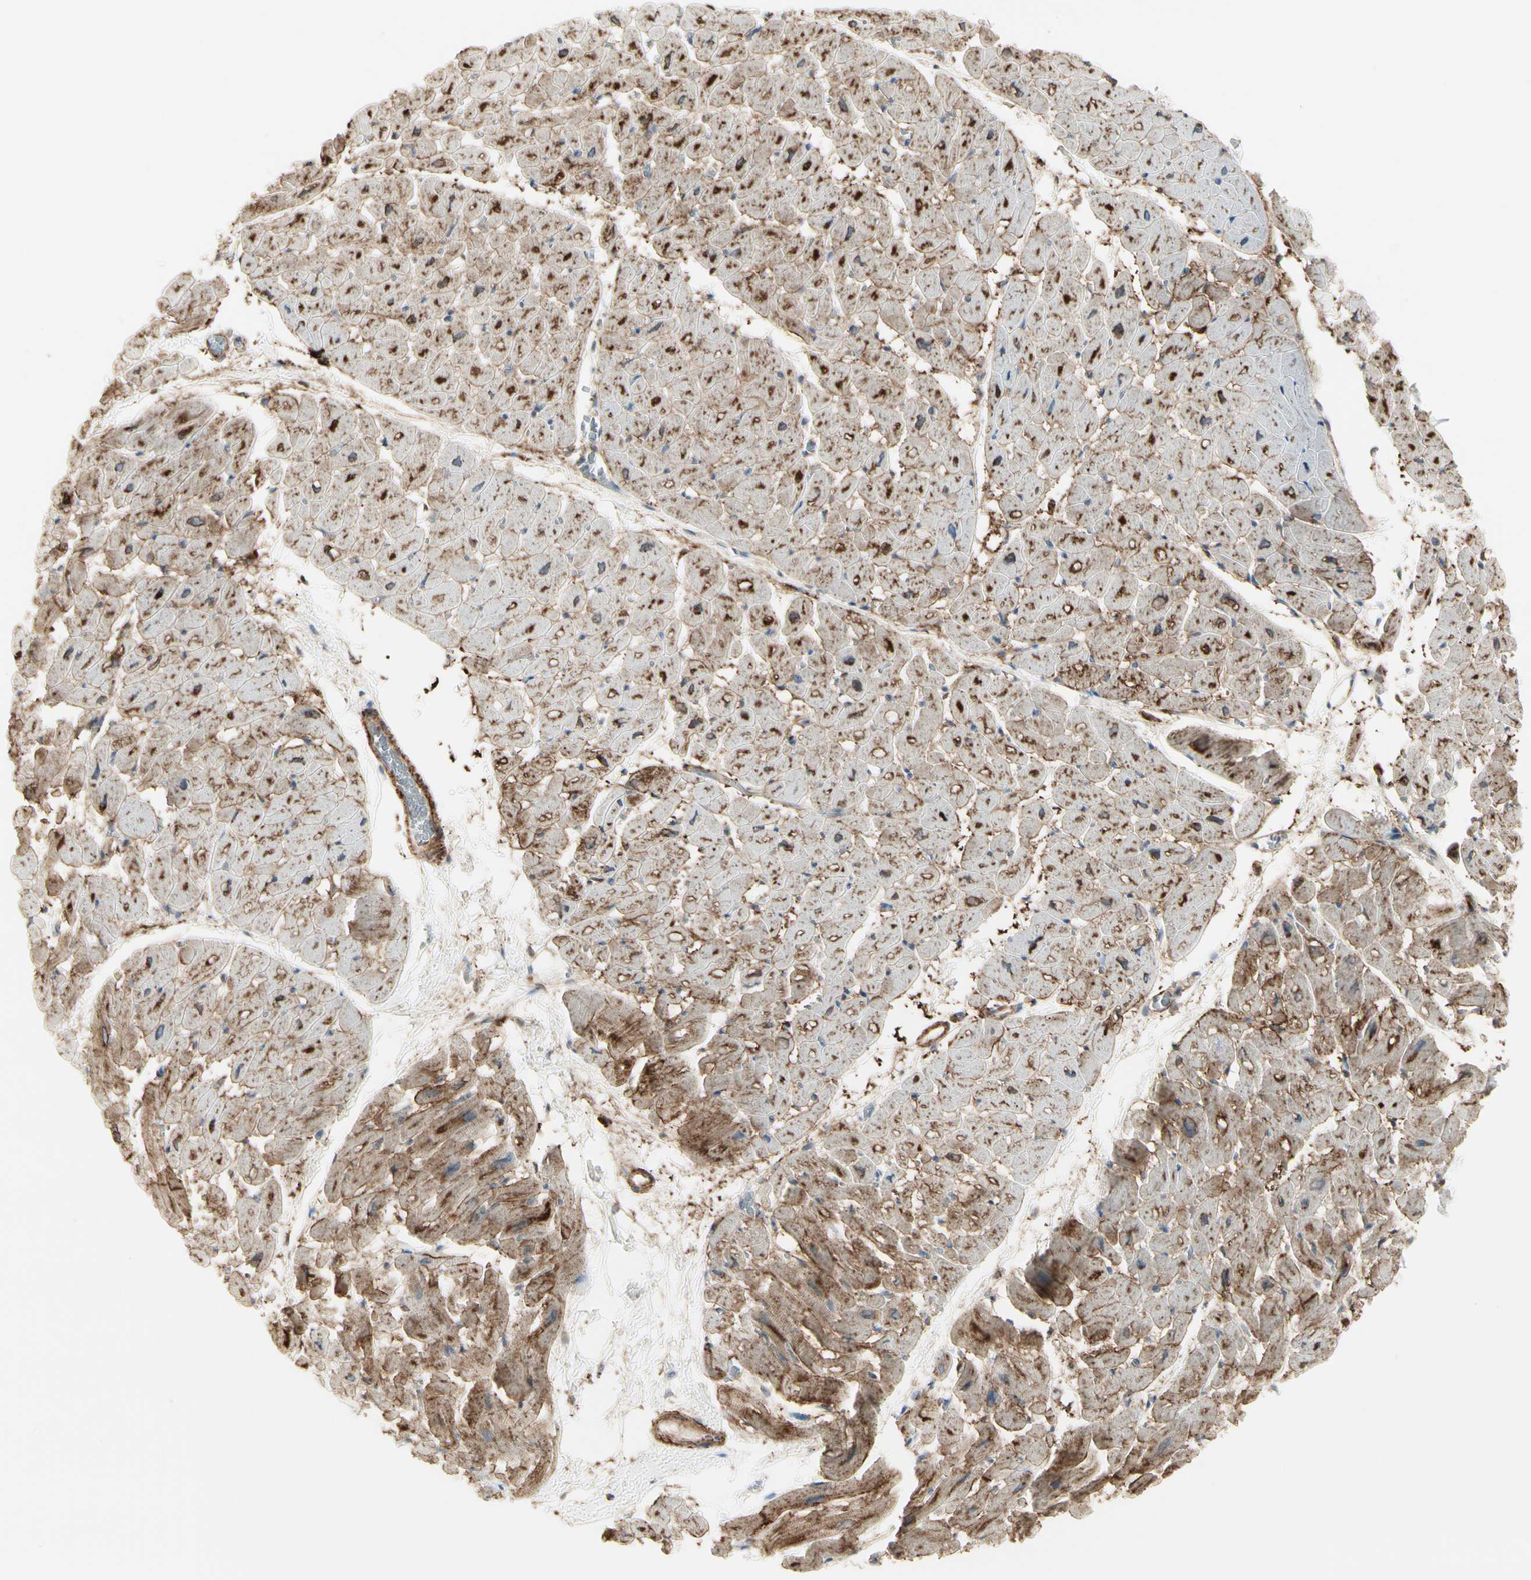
{"staining": {"intensity": "strong", "quantity": "25%-75%", "location": "cytoplasmic/membranous,nuclear"}, "tissue": "heart muscle", "cell_type": "Cardiomyocytes", "image_type": "normal", "snomed": [{"axis": "morphology", "description": "Normal tissue, NOS"}, {"axis": "topography", "description": "Heart"}], "caption": "Immunohistochemistry (IHC) of benign human heart muscle displays high levels of strong cytoplasmic/membranous,nuclear positivity in approximately 25%-75% of cardiomyocytes.", "gene": "CLEC2B", "patient": {"sex": "male", "age": 45}}